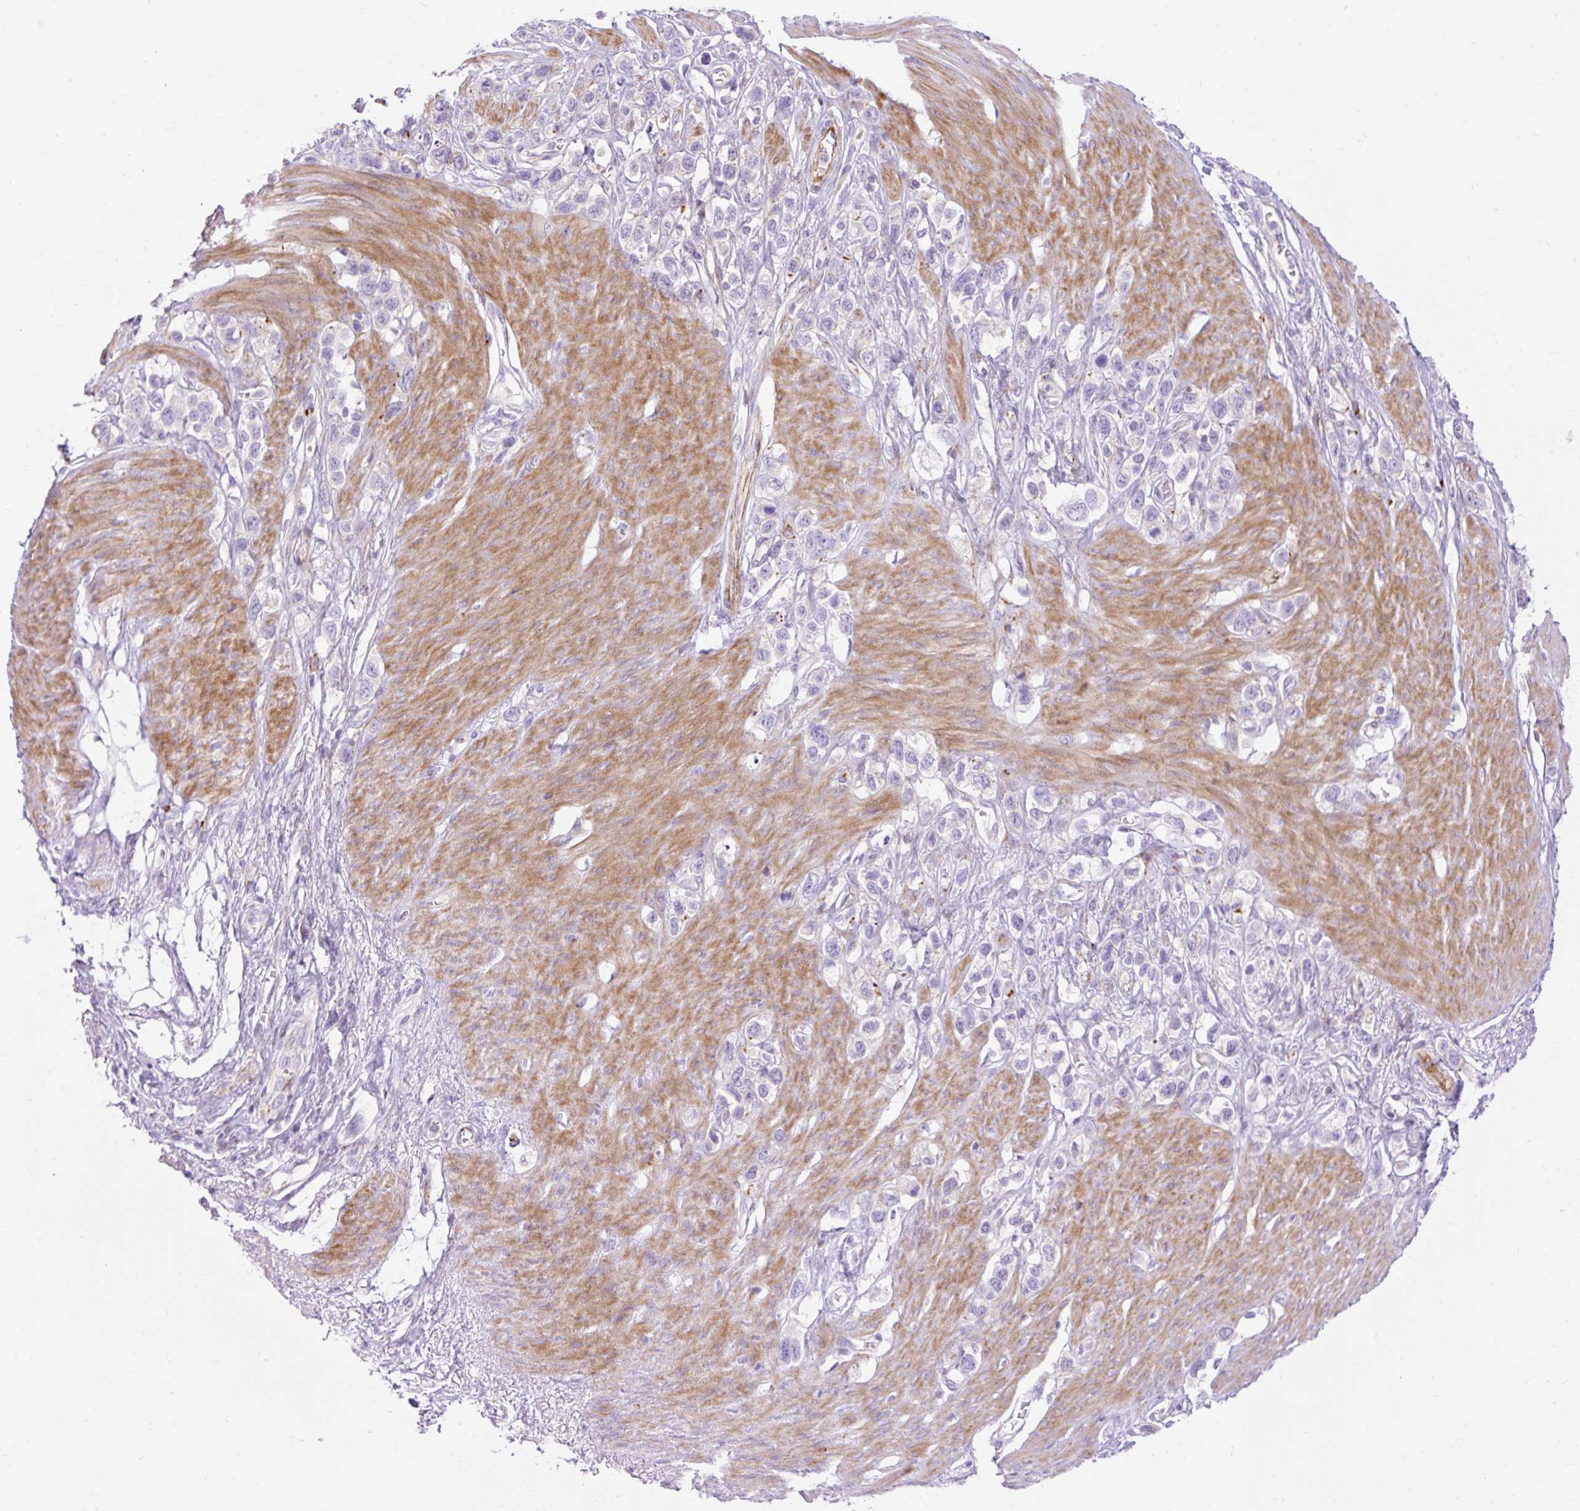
{"staining": {"intensity": "negative", "quantity": "none", "location": "none"}, "tissue": "stomach cancer", "cell_type": "Tumor cells", "image_type": "cancer", "snomed": [{"axis": "morphology", "description": "Adenocarcinoma, NOS"}, {"axis": "topography", "description": "Stomach"}], "caption": "The micrograph demonstrates no staining of tumor cells in stomach cancer. (Brightfield microscopy of DAB immunohistochemistry (IHC) at high magnification).", "gene": "CORO7-PAM16", "patient": {"sex": "female", "age": 65}}